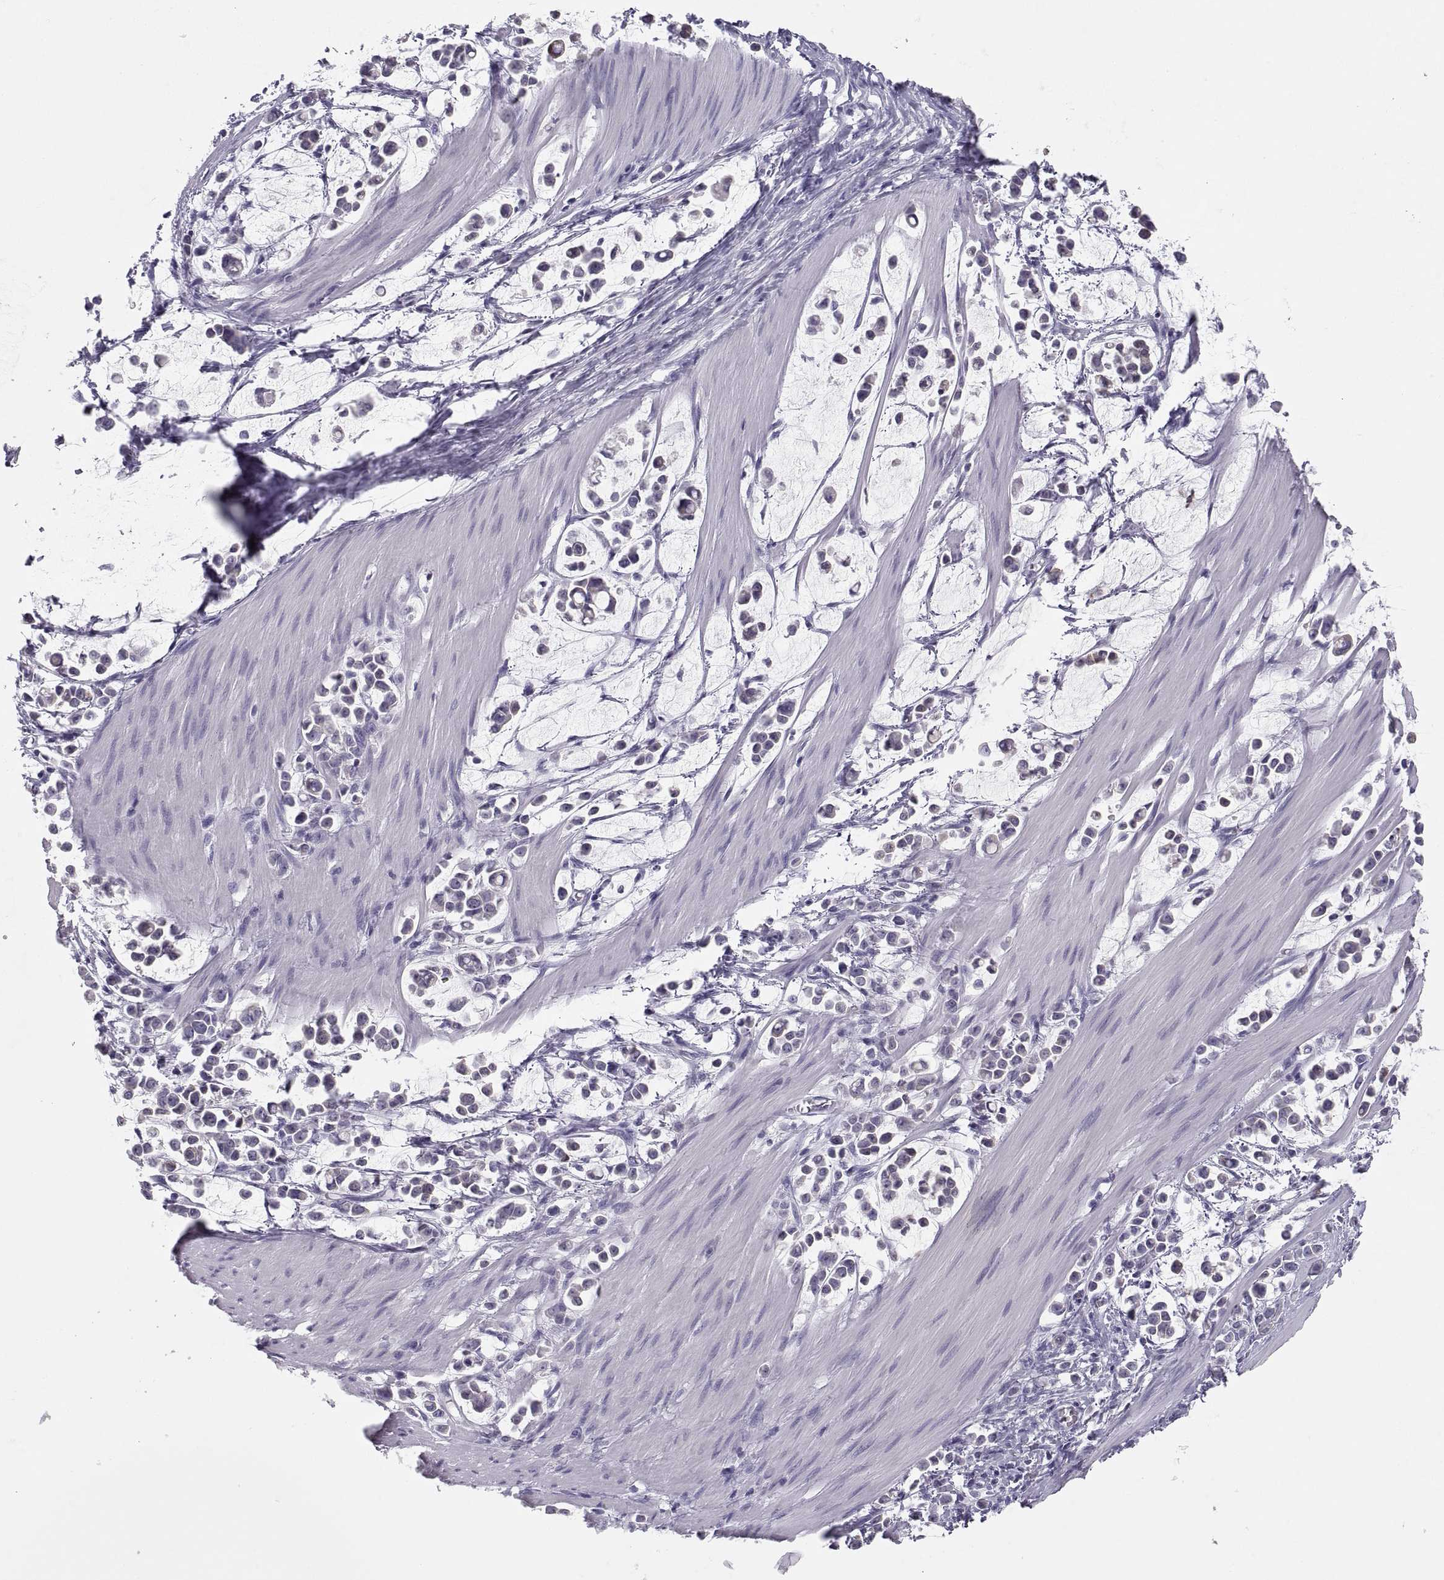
{"staining": {"intensity": "negative", "quantity": "none", "location": "none"}, "tissue": "stomach cancer", "cell_type": "Tumor cells", "image_type": "cancer", "snomed": [{"axis": "morphology", "description": "Adenocarcinoma, NOS"}, {"axis": "topography", "description": "Stomach"}], "caption": "Tumor cells show no significant protein staining in stomach adenocarcinoma.", "gene": "MAGEB2", "patient": {"sex": "male", "age": 82}}